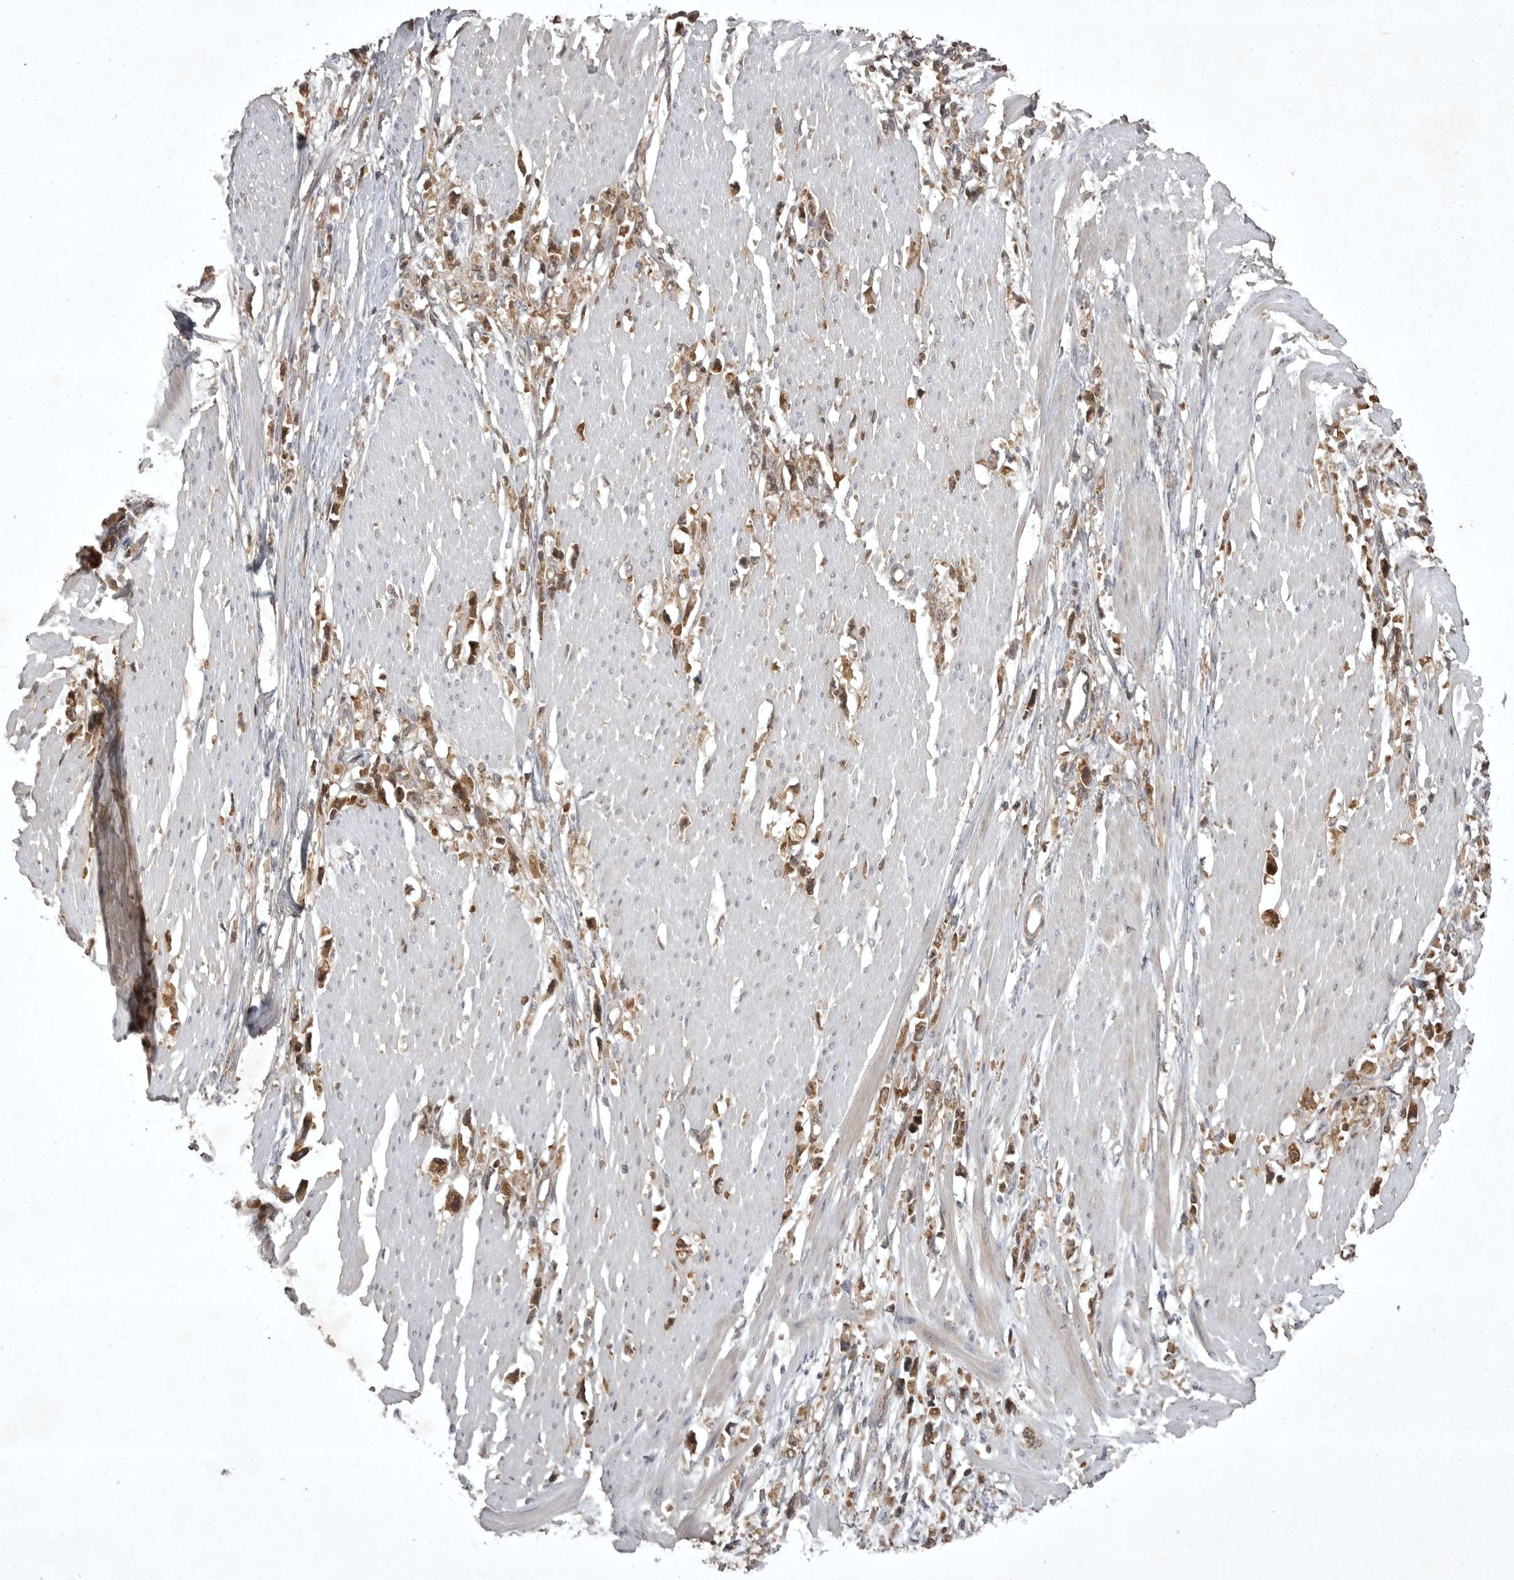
{"staining": {"intensity": "moderate", "quantity": ">75%", "location": "cytoplasmic/membranous"}, "tissue": "stomach cancer", "cell_type": "Tumor cells", "image_type": "cancer", "snomed": [{"axis": "morphology", "description": "Adenocarcinoma, NOS"}, {"axis": "topography", "description": "Stomach"}], "caption": "Approximately >75% of tumor cells in stomach cancer exhibit moderate cytoplasmic/membranous protein expression as visualized by brown immunohistochemical staining.", "gene": "STK24", "patient": {"sex": "female", "age": 59}}